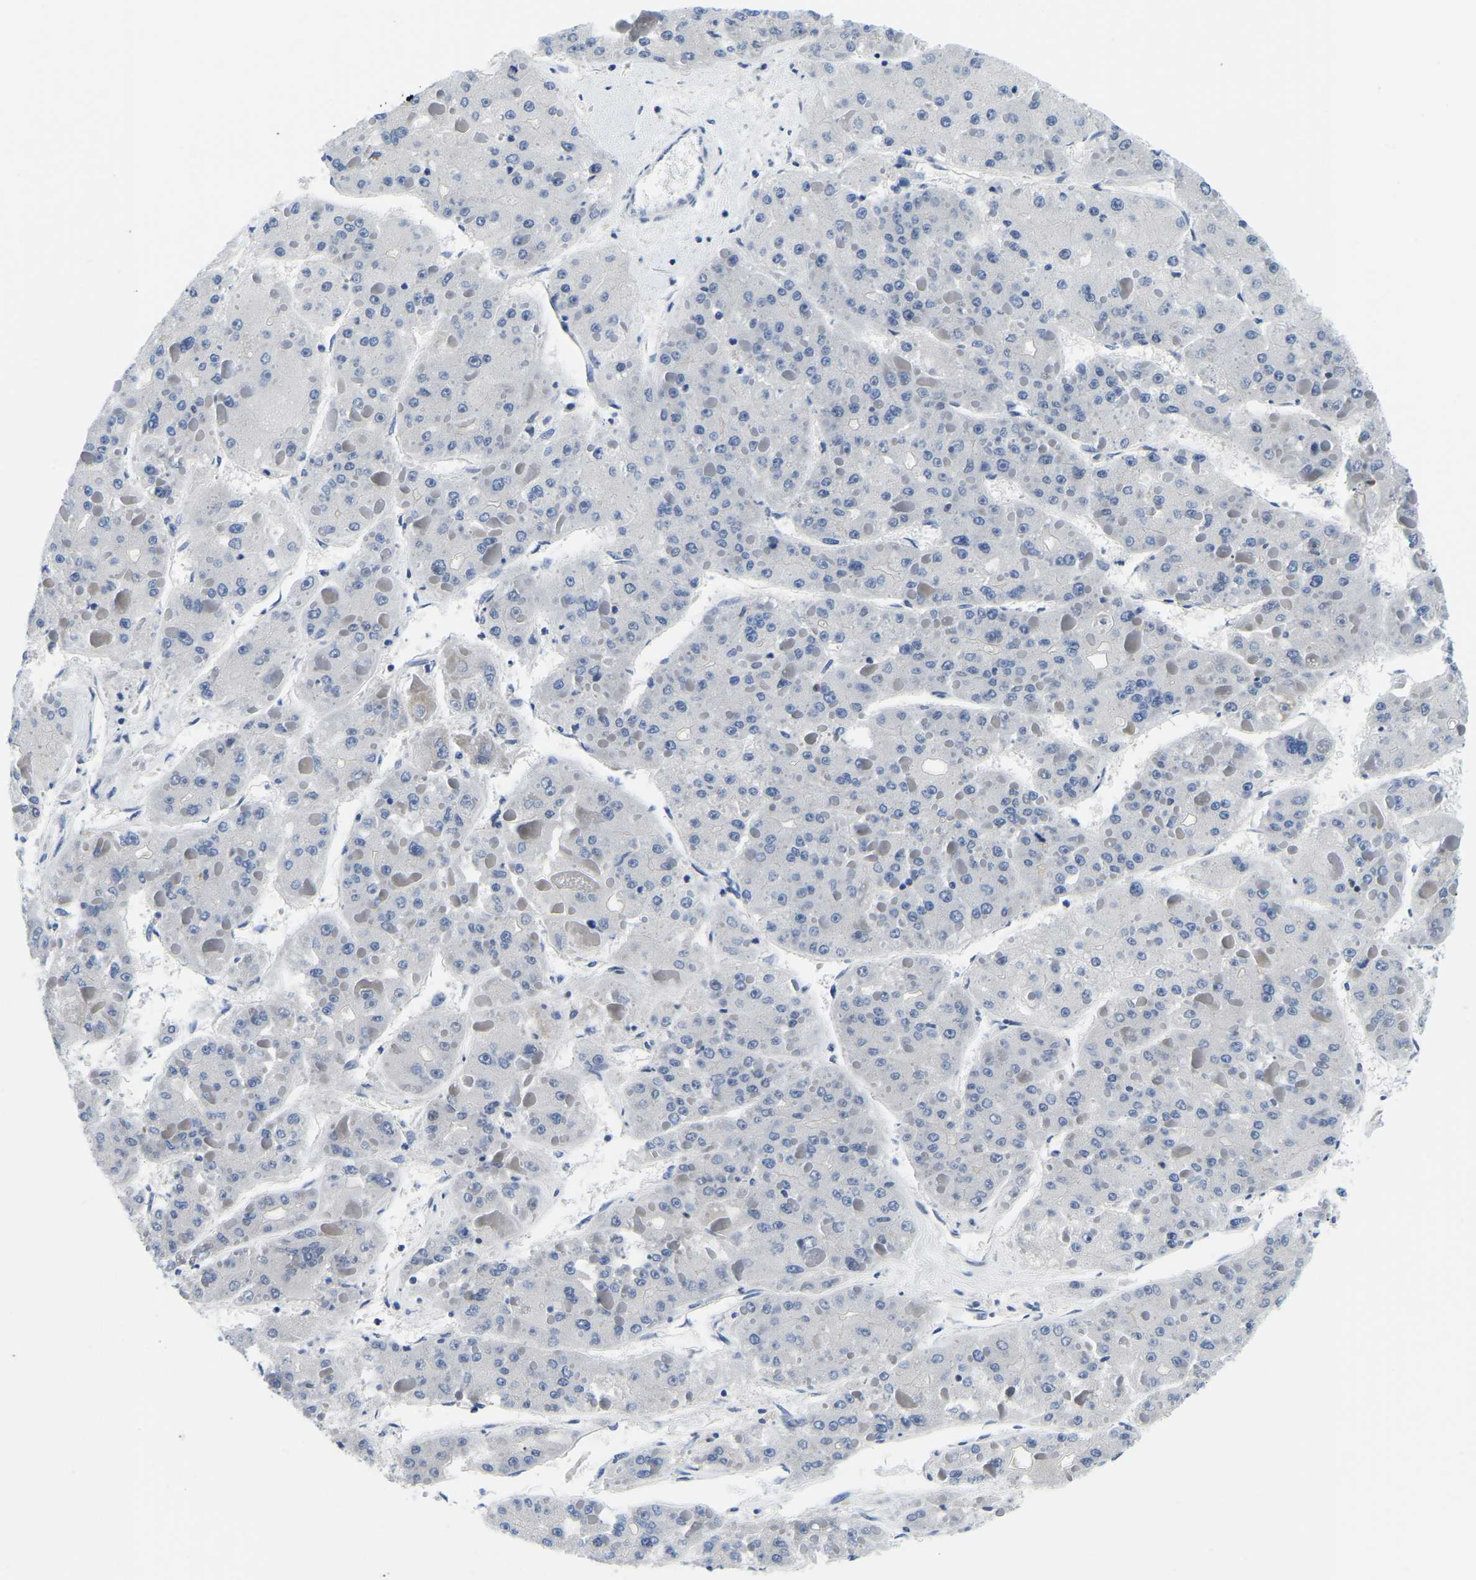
{"staining": {"intensity": "negative", "quantity": "none", "location": "none"}, "tissue": "liver cancer", "cell_type": "Tumor cells", "image_type": "cancer", "snomed": [{"axis": "morphology", "description": "Carcinoma, Hepatocellular, NOS"}, {"axis": "topography", "description": "Liver"}], "caption": "High magnification brightfield microscopy of liver cancer (hepatocellular carcinoma) stained with DAB (brown) and counterstained with hematoxylin (blue): tumor cells show no significant staining.", "gene": "POLDIP3", "patient": {"sex": "female", "age": 73}}